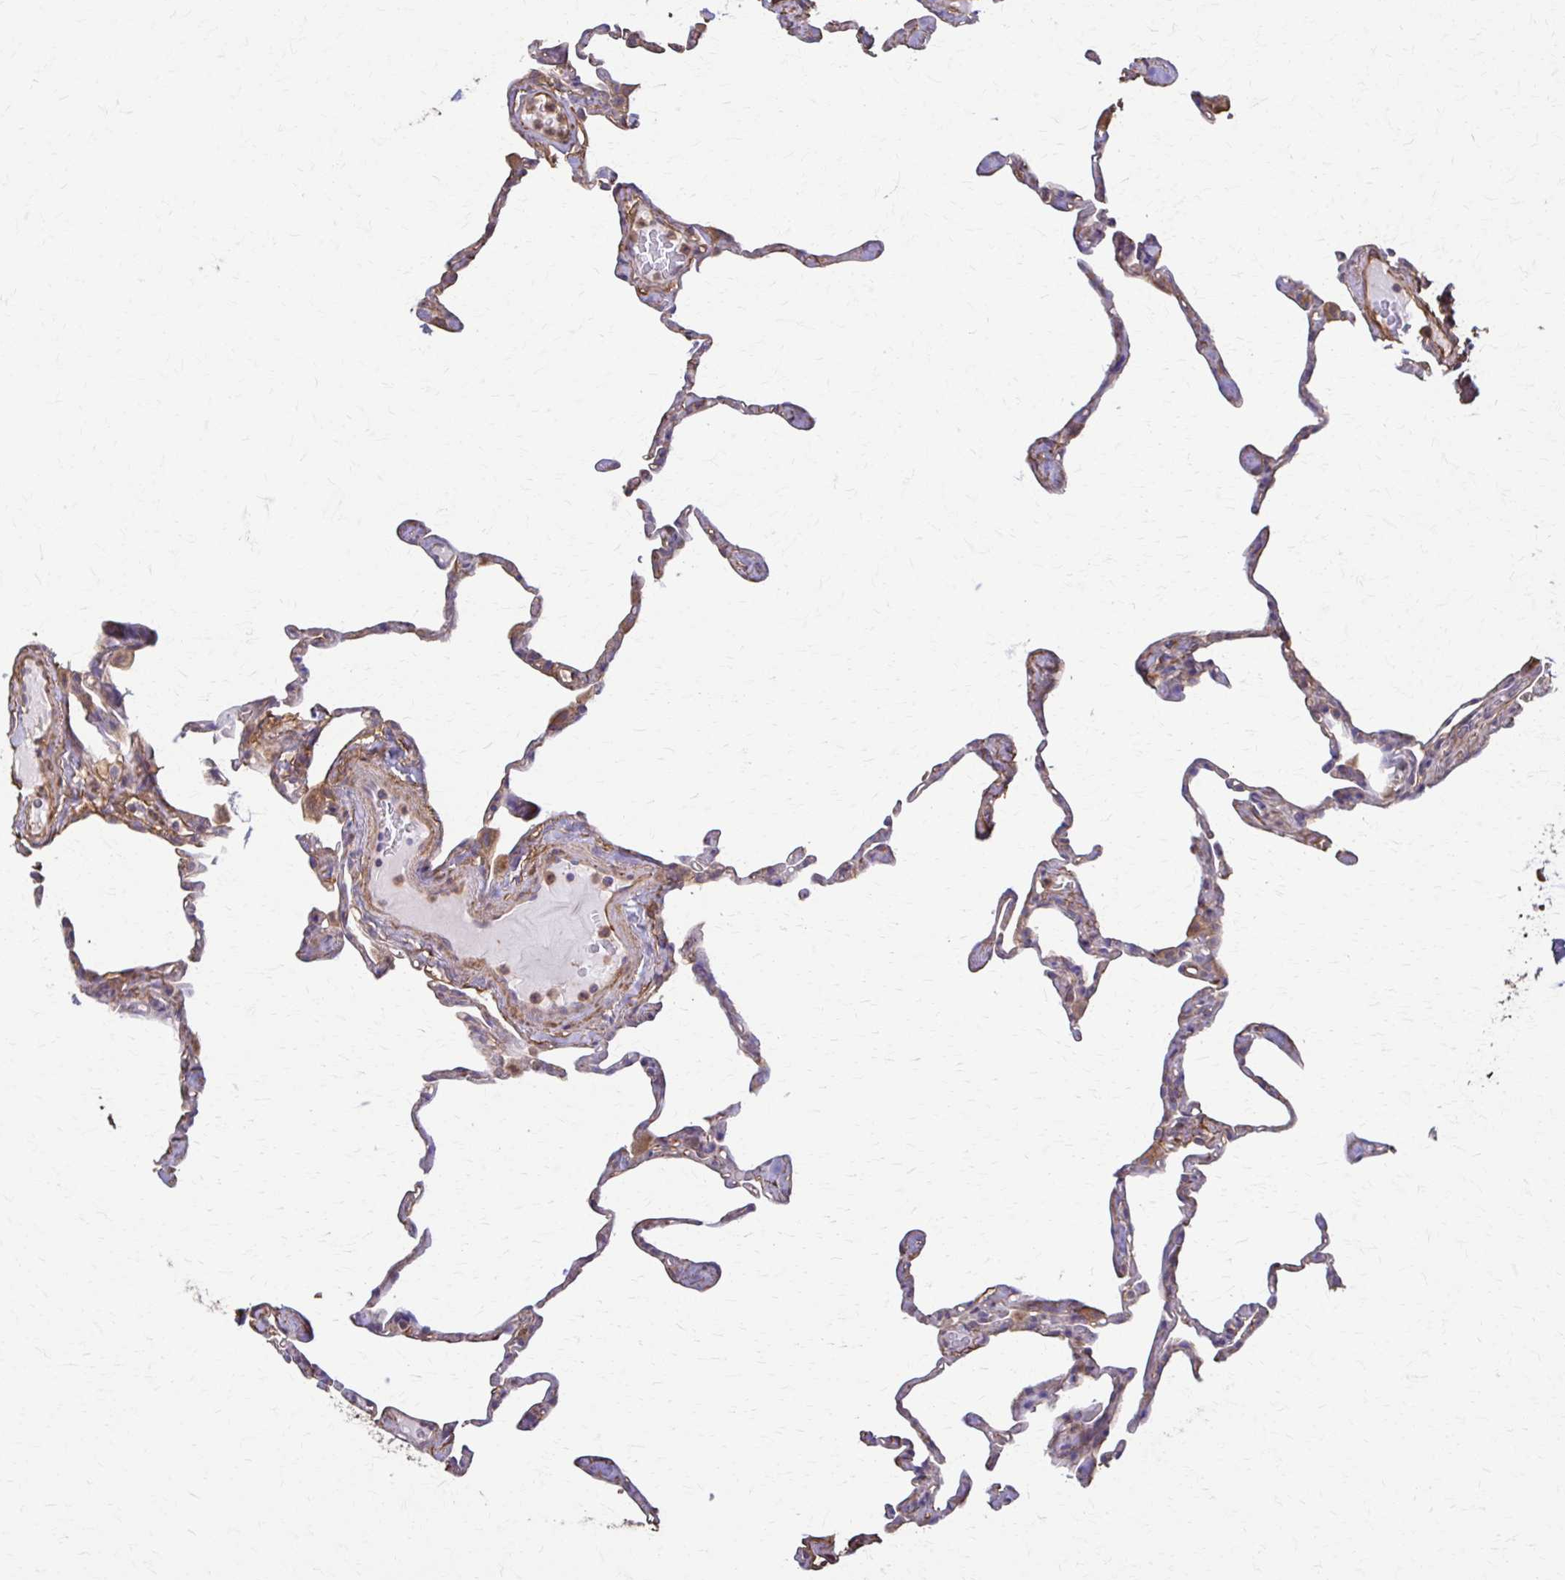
{"staining": {"intensity": "moderate", "quantity": "25%-75%", "location": "cytoplasmic/membranous"}, "tissue": "lung", "cell_type": "Alveolar cells", "image_type": "normal", "snomed": [{"axis": "morphology", "description": "Normal tissue, NOS"}, {"axis": "topography", "description": "Lung"}], "caption": "IHC image of normal human lung stained for a protein (brown), which demonstrates medium levels of moderate cytoplasmic/membranous staining in approximately 25%-75% of alveolar cells.", "gene": "DSP", "patient": {"sex": "male", "age": 65}}